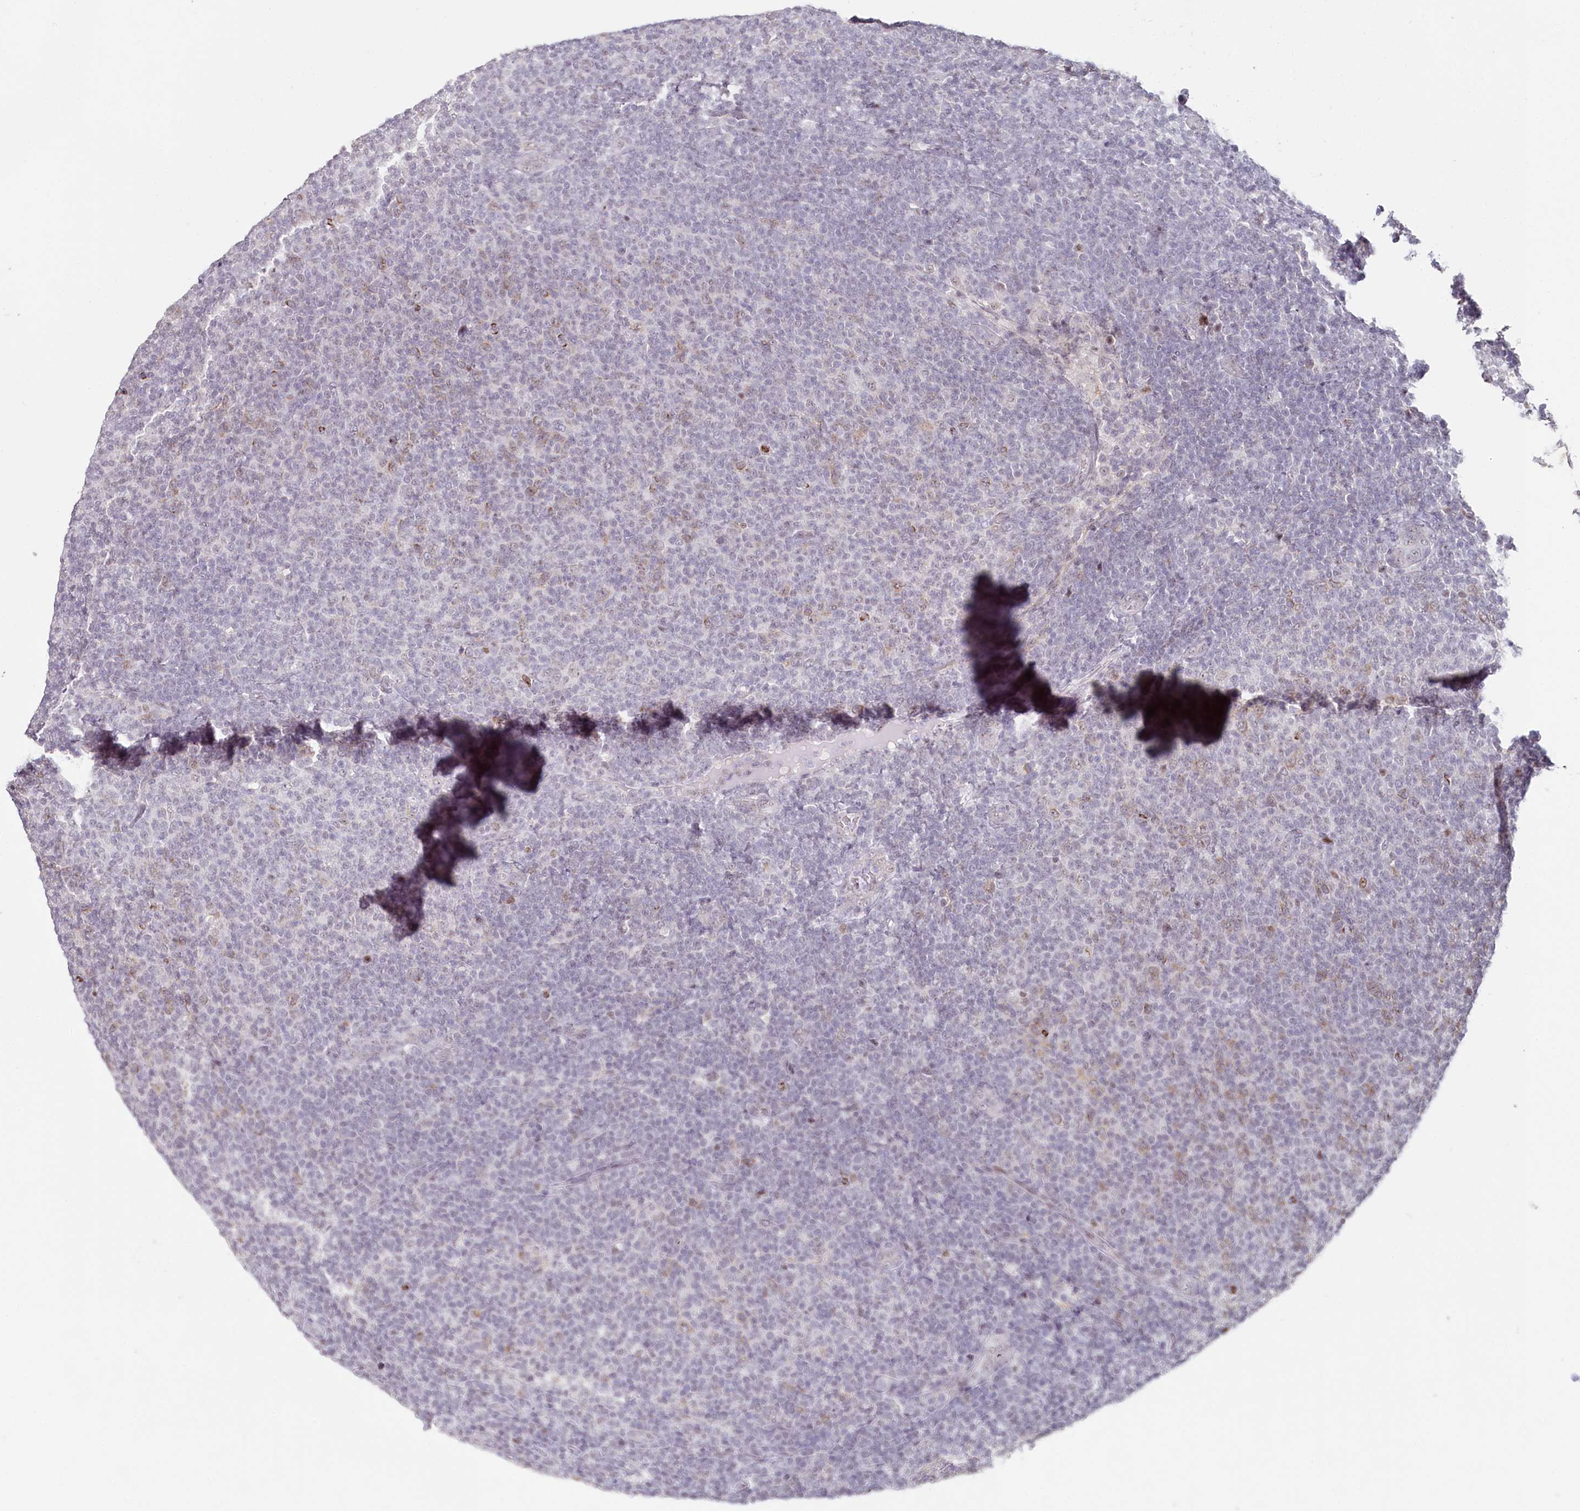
{"staining": {"intensity": "moderate", "quantity": "<25%", "location": "cytoplasmic/membranous"}, "tissue": "lymphoma", "cell_type": "Tumor cells", "image_type": "cancer", "snomed": [{"axis": "morphology", "description": "Malignant lymphoma, non-Hodgkin's type, Low grade"}, {"axis": "topography", "description": "Lymph node"}], "caption": "Immunohistochemical staining of malignant lymphoma, non-Hodgkin's type (low-grade) exhibits moderate cytoplasmic/membranous protein positivity in approximately <25% of tumor cells. The staining was performed using DAB (3,3'-diaminobenzidine), with brown indicating positive protein expression. Nuclei are stained blue with hematoxylin.", "gene": "HPD", "patient": {"sex": "male", "age": 66}}